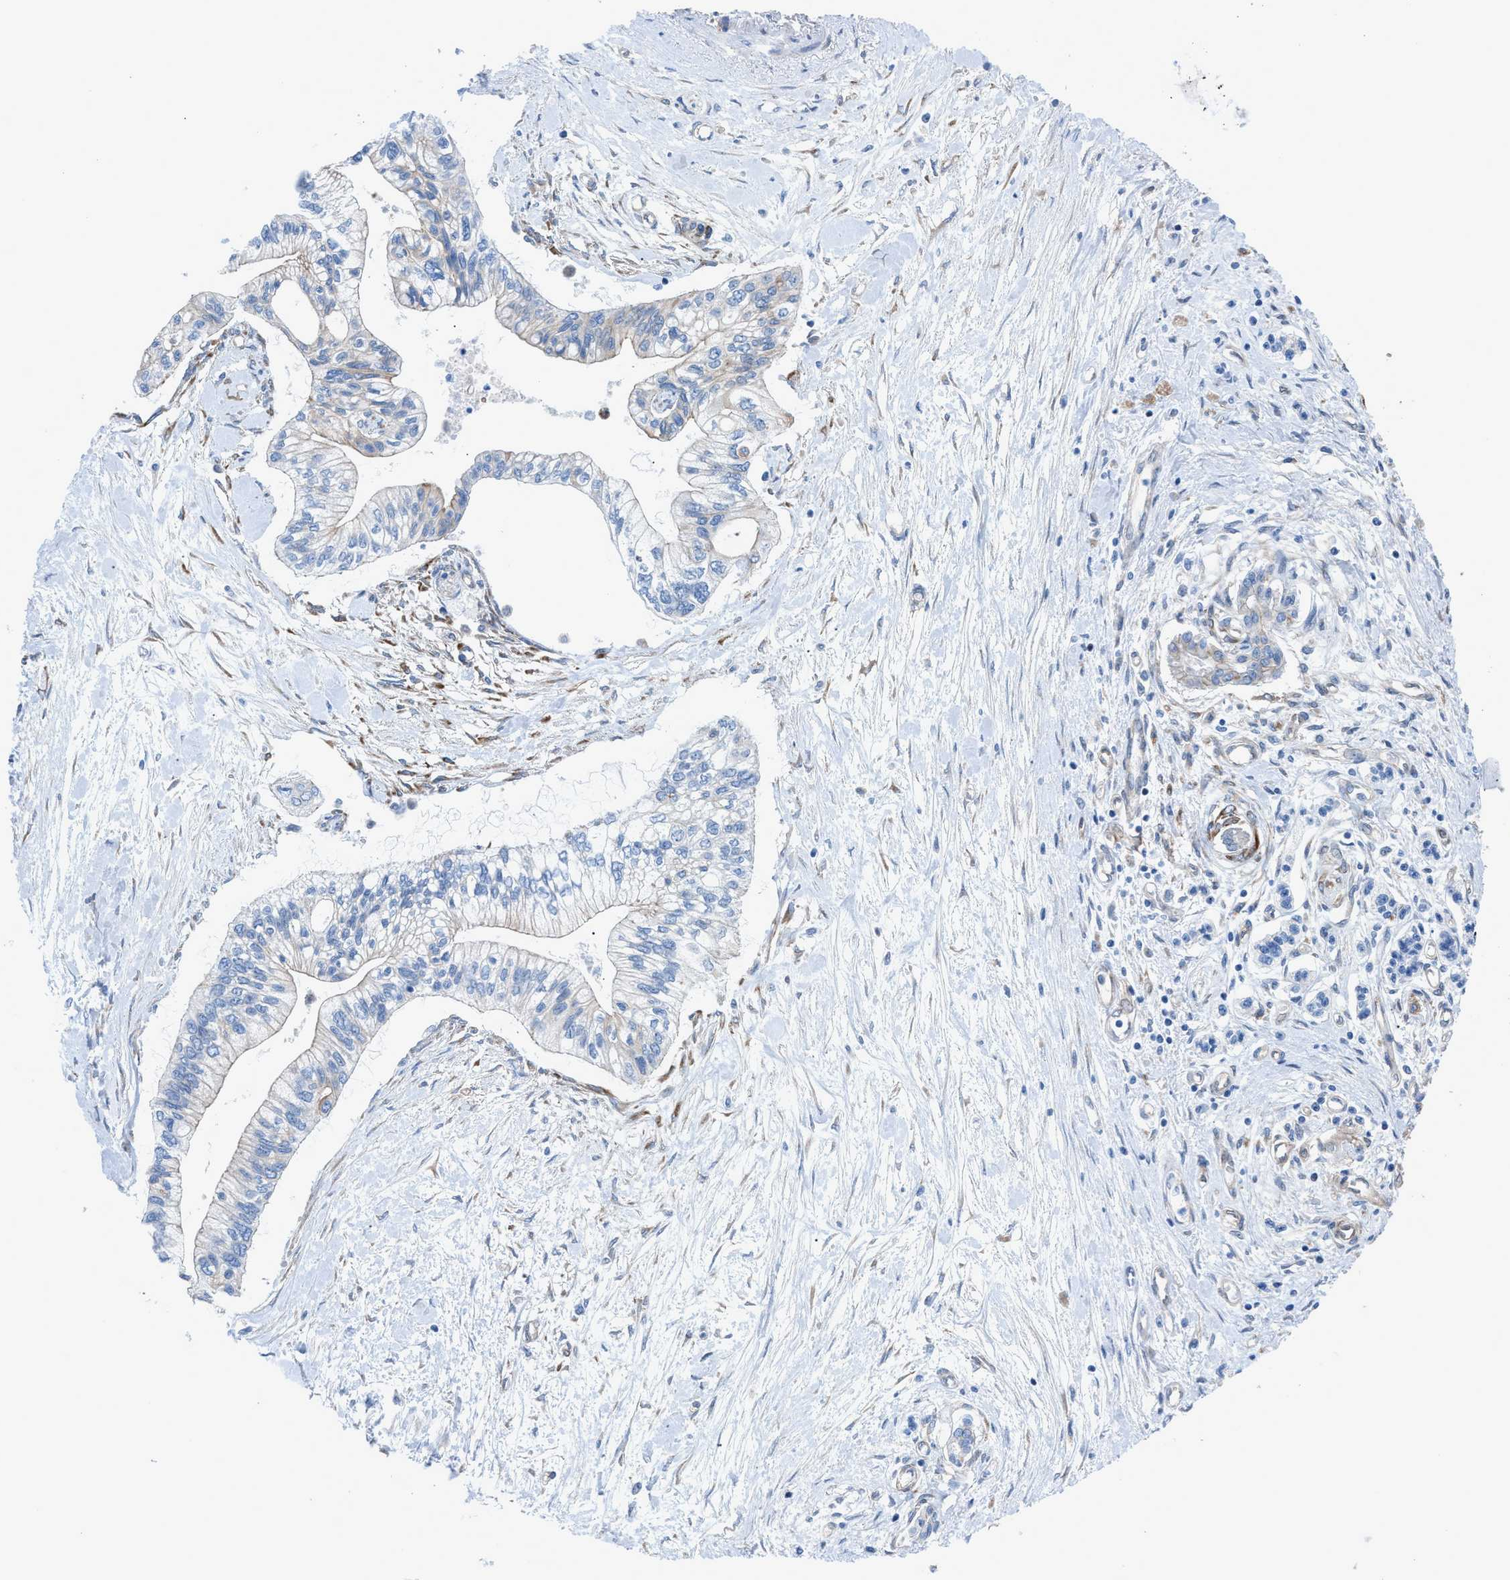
{"staining": {"intensity": "negative", "quantity": "none", "location": "none"}, "tissue": "pancreatic cancer", "cell_type": "Tumor cells", "image_type": "cancer", "snomed": [{"axis": "morphology", "description": "Adenocarcinoma, NOS"}, {"axis": "topography", "description": "Pancreas"}], "caption": "This is an IHC photomicrograph of pancreatic adenocarcinoma. There is no staining in tumor cells.", "gene": "DMAC1", "patient": {"sex": "female", "age": 77}}